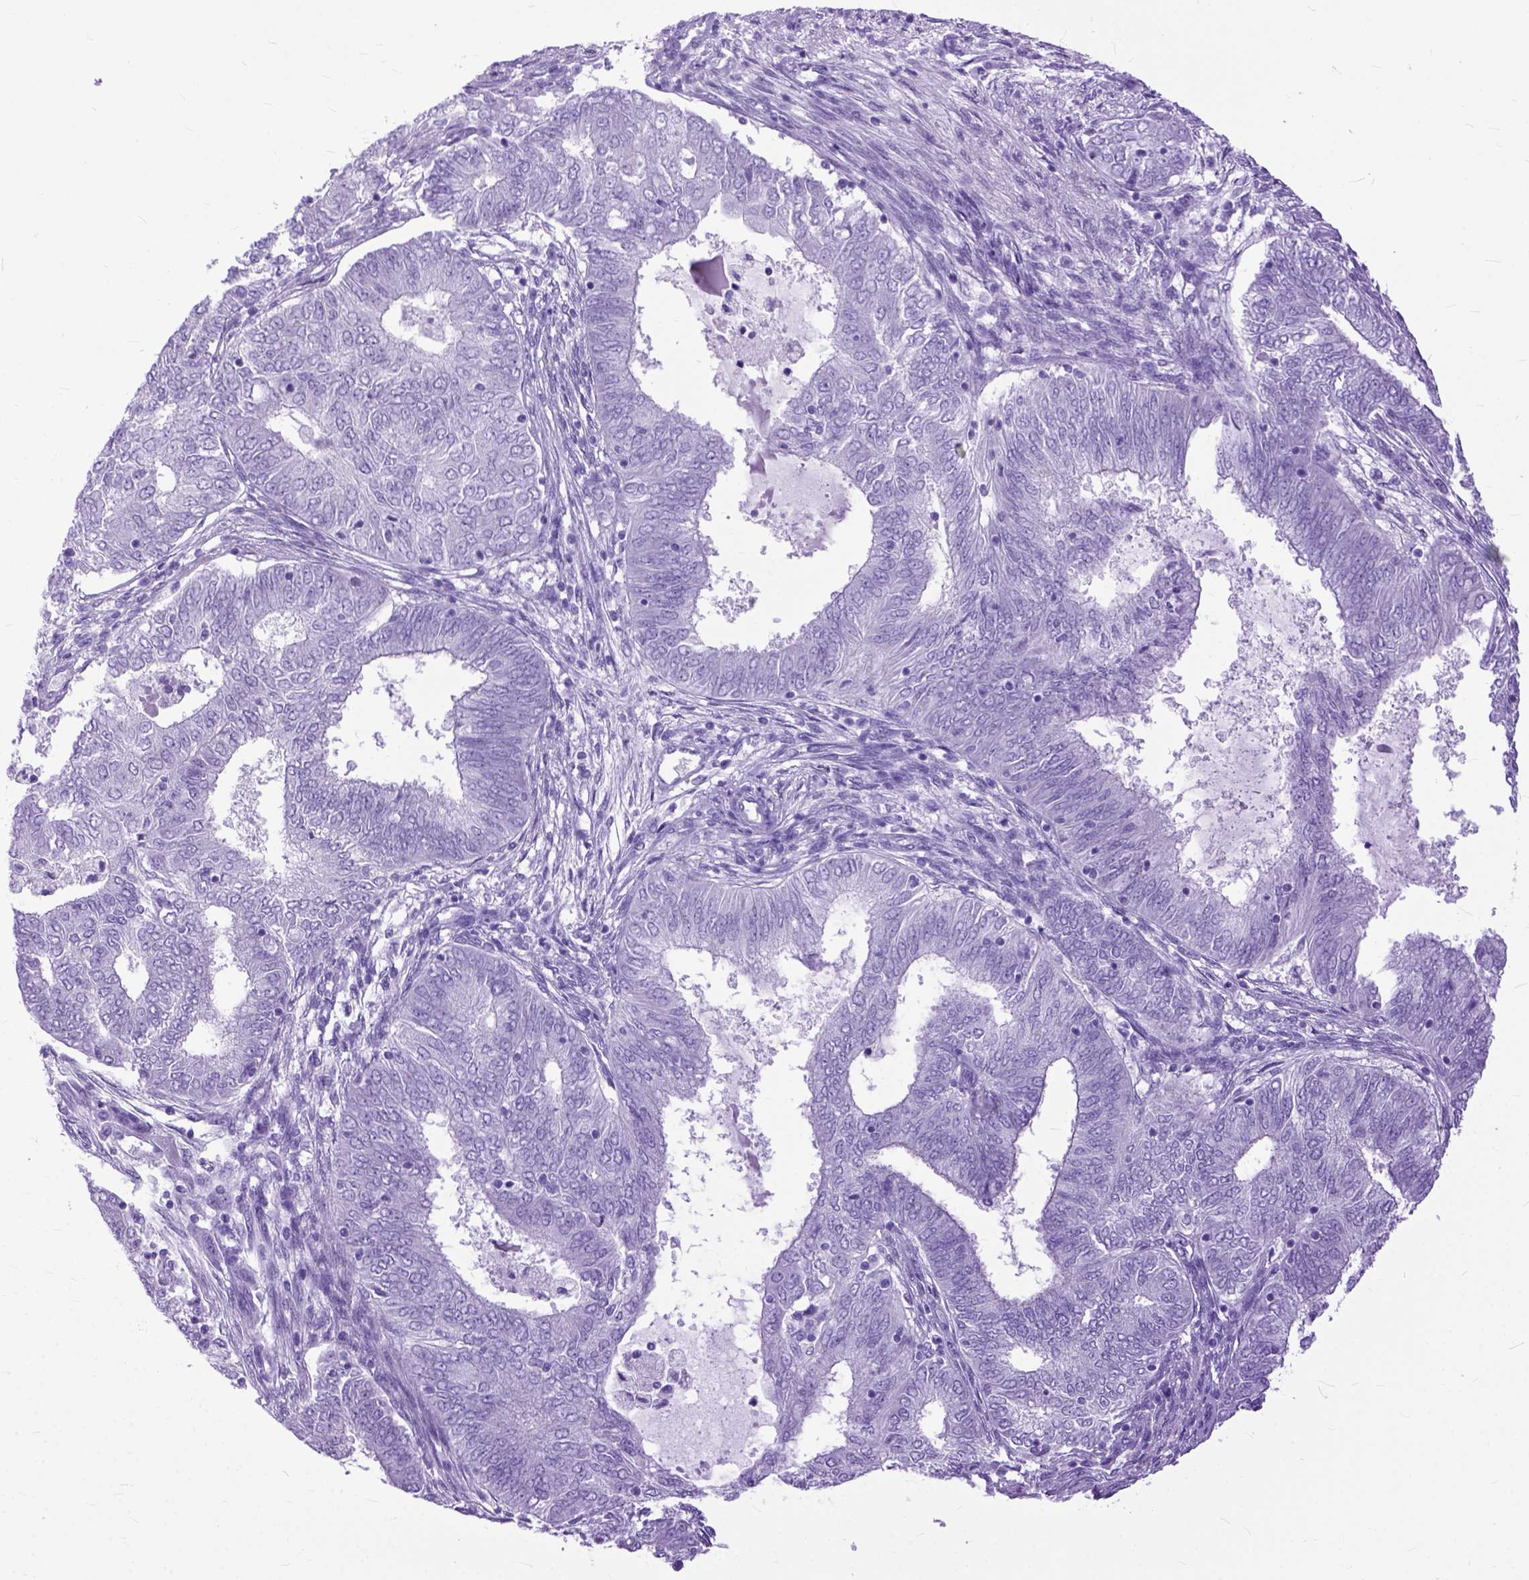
{"staining": {"intensity": "negative", "quantity": "none", "location": "none"}, "tissue": "endometrial cancer", "cell_type": "Tumor cells", "image_type": "cancer", "snomed": [{"axis": "morphology", "description": "Adenocarcinoma, NOS"}, {"axis": "topography", "description": "Endometrium"}], "caption": "An image of human endometrial cancer is negative for staining in tumor cells.", "gene": "GNGT1", "patient": {"sex": "female", "age": 62}}